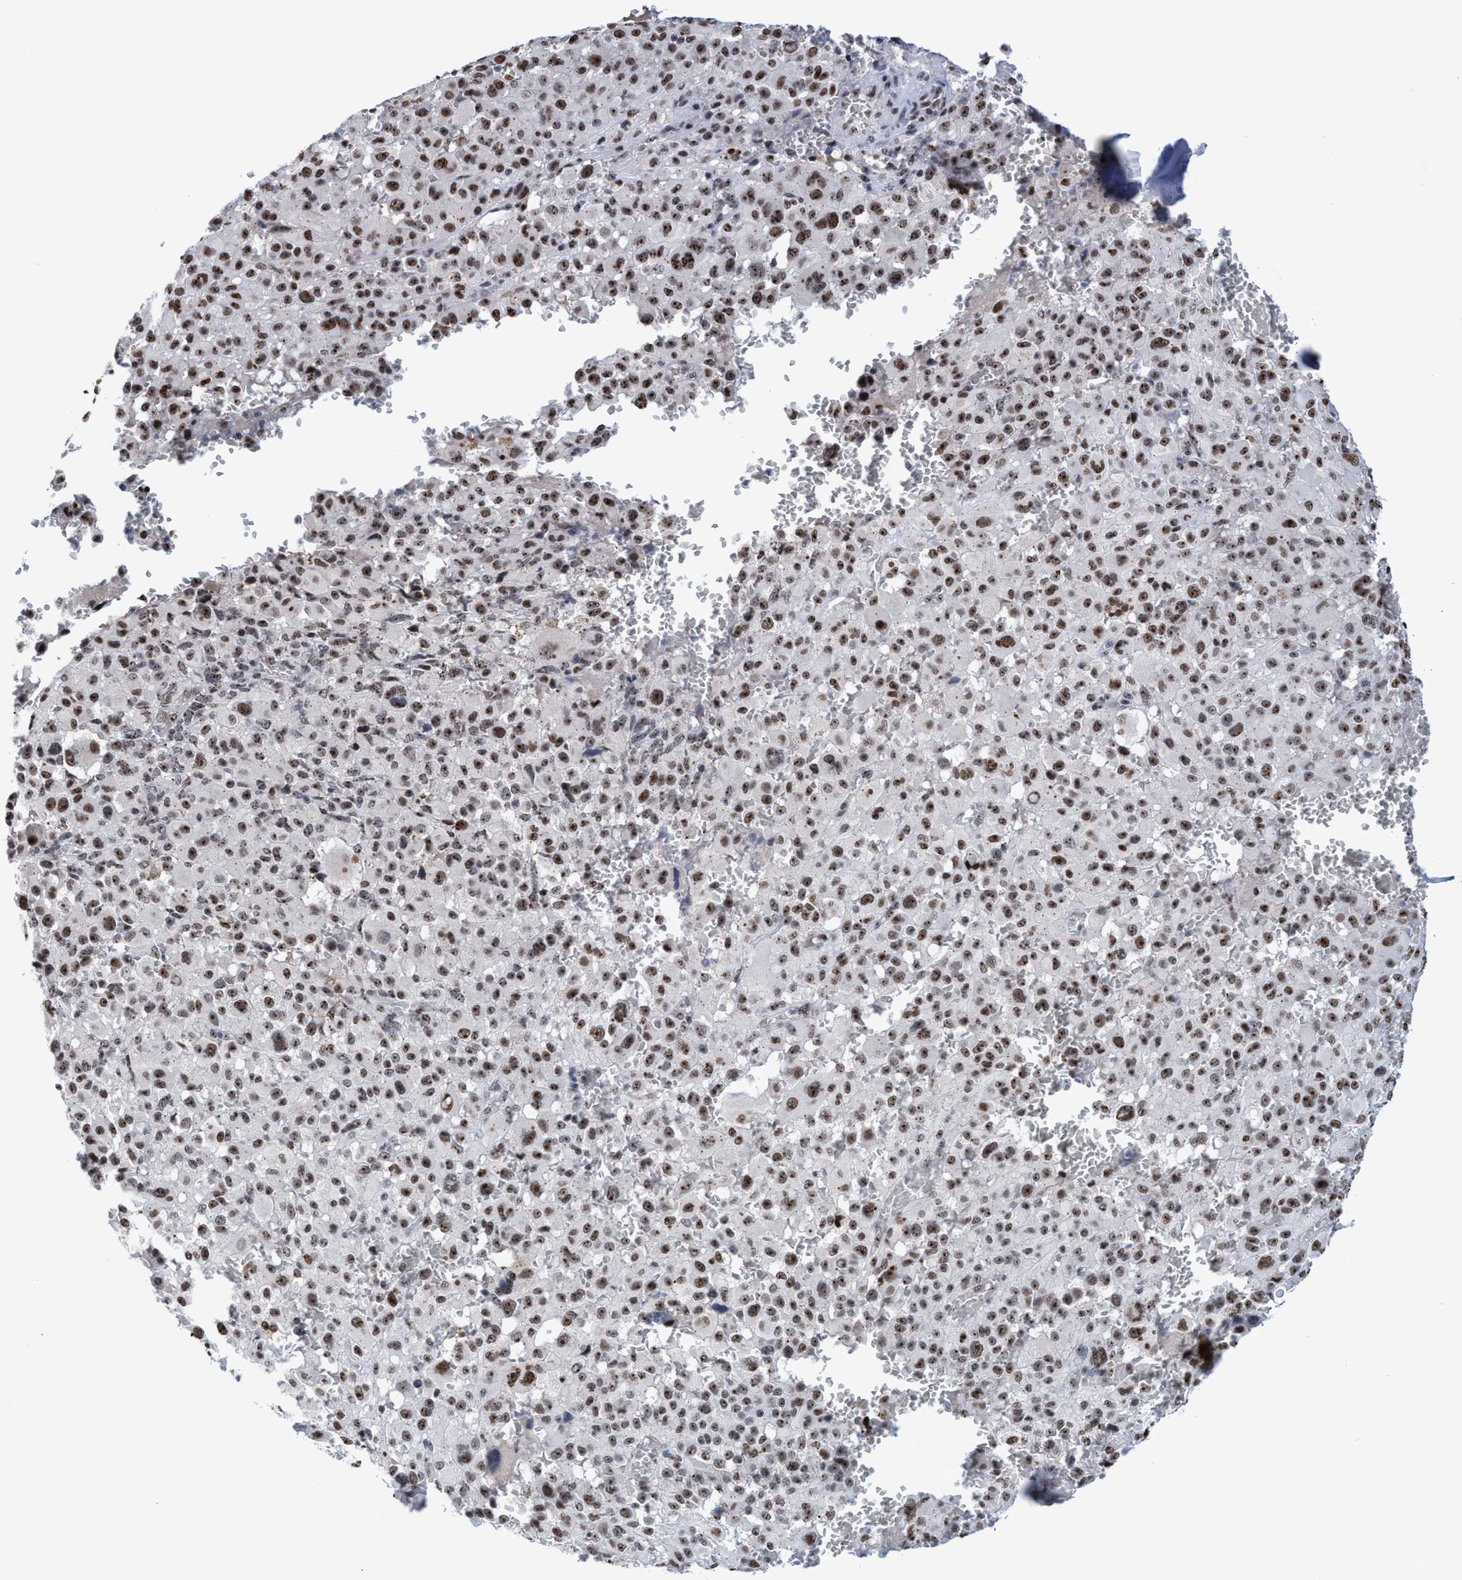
{"staining": {"intensity": "strong", "quantity": ">75%", "location": "nuclear"}, "tissue": "melanoma", "cell_type": "Tumor cells", "image_type": "cancer", "snomed": [{"axis": "morphology", "description": "Malignant melanoma, Metastatic site"}, {"axis": "topography", "description": "Skin"}], "caption": "Immunohistochemical staining of melanoma reveals high levels of strong nuclear protein expression in approximately >75% of tumor cells.", "gene": "EFCAB10", "patient": {"sex": "female", "age": 74}}